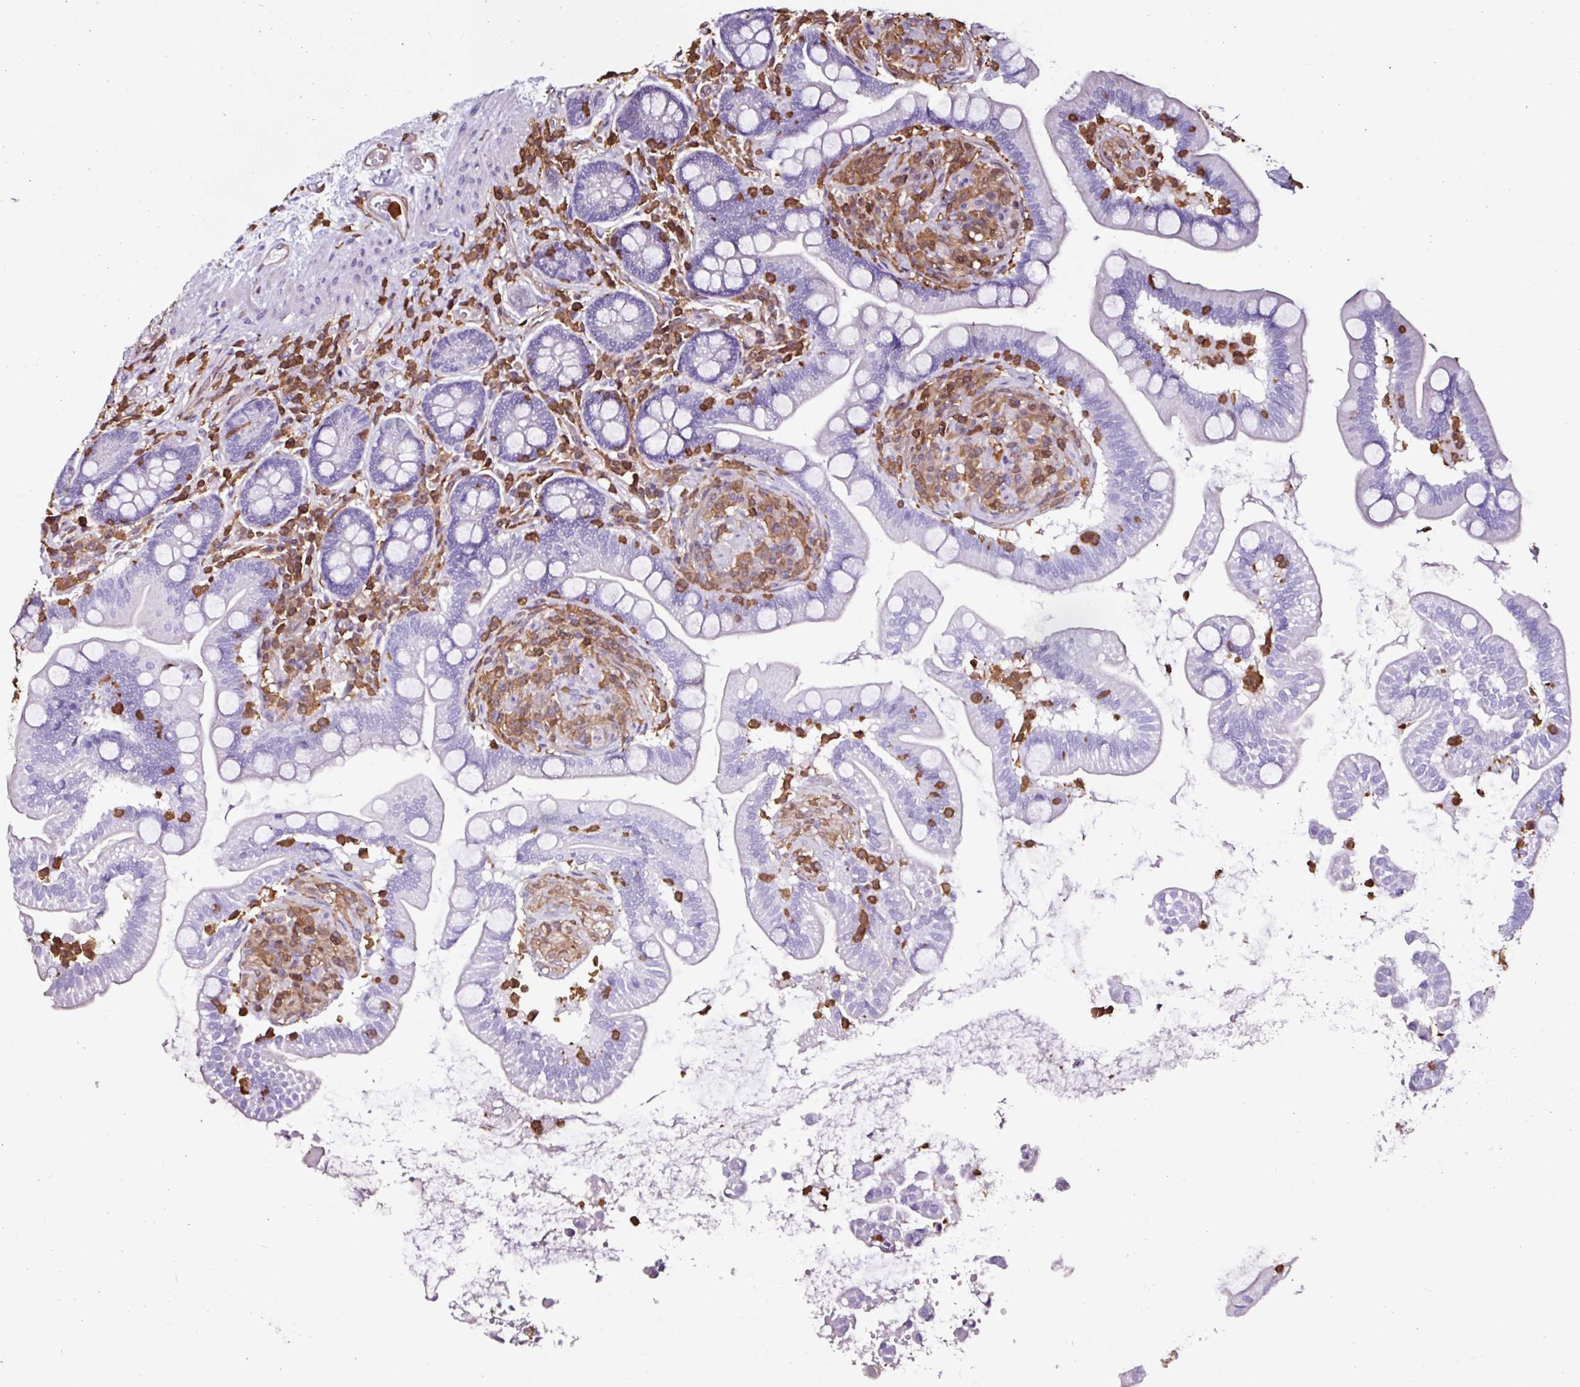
{"staining": {"intensity": "negative", "quantity": "none", "location": "none"}, "tissue": "small intestine", "cell_type": "Glandular cells", "image_type": "normal", "snomed": [{"axis": "morphology", "description": "Normal tissue, NOS"}, {"axis": "topography", "description": "Small intestine"}], "caption": "Immunohistochemistry (IHC) photomicrograph of benign human small intestine stained for a protein (brown), which demonstrates no positivity in glandular cells.", "gene": "ARHGDIB", "patient": {"sex": "female", "age": 64}}